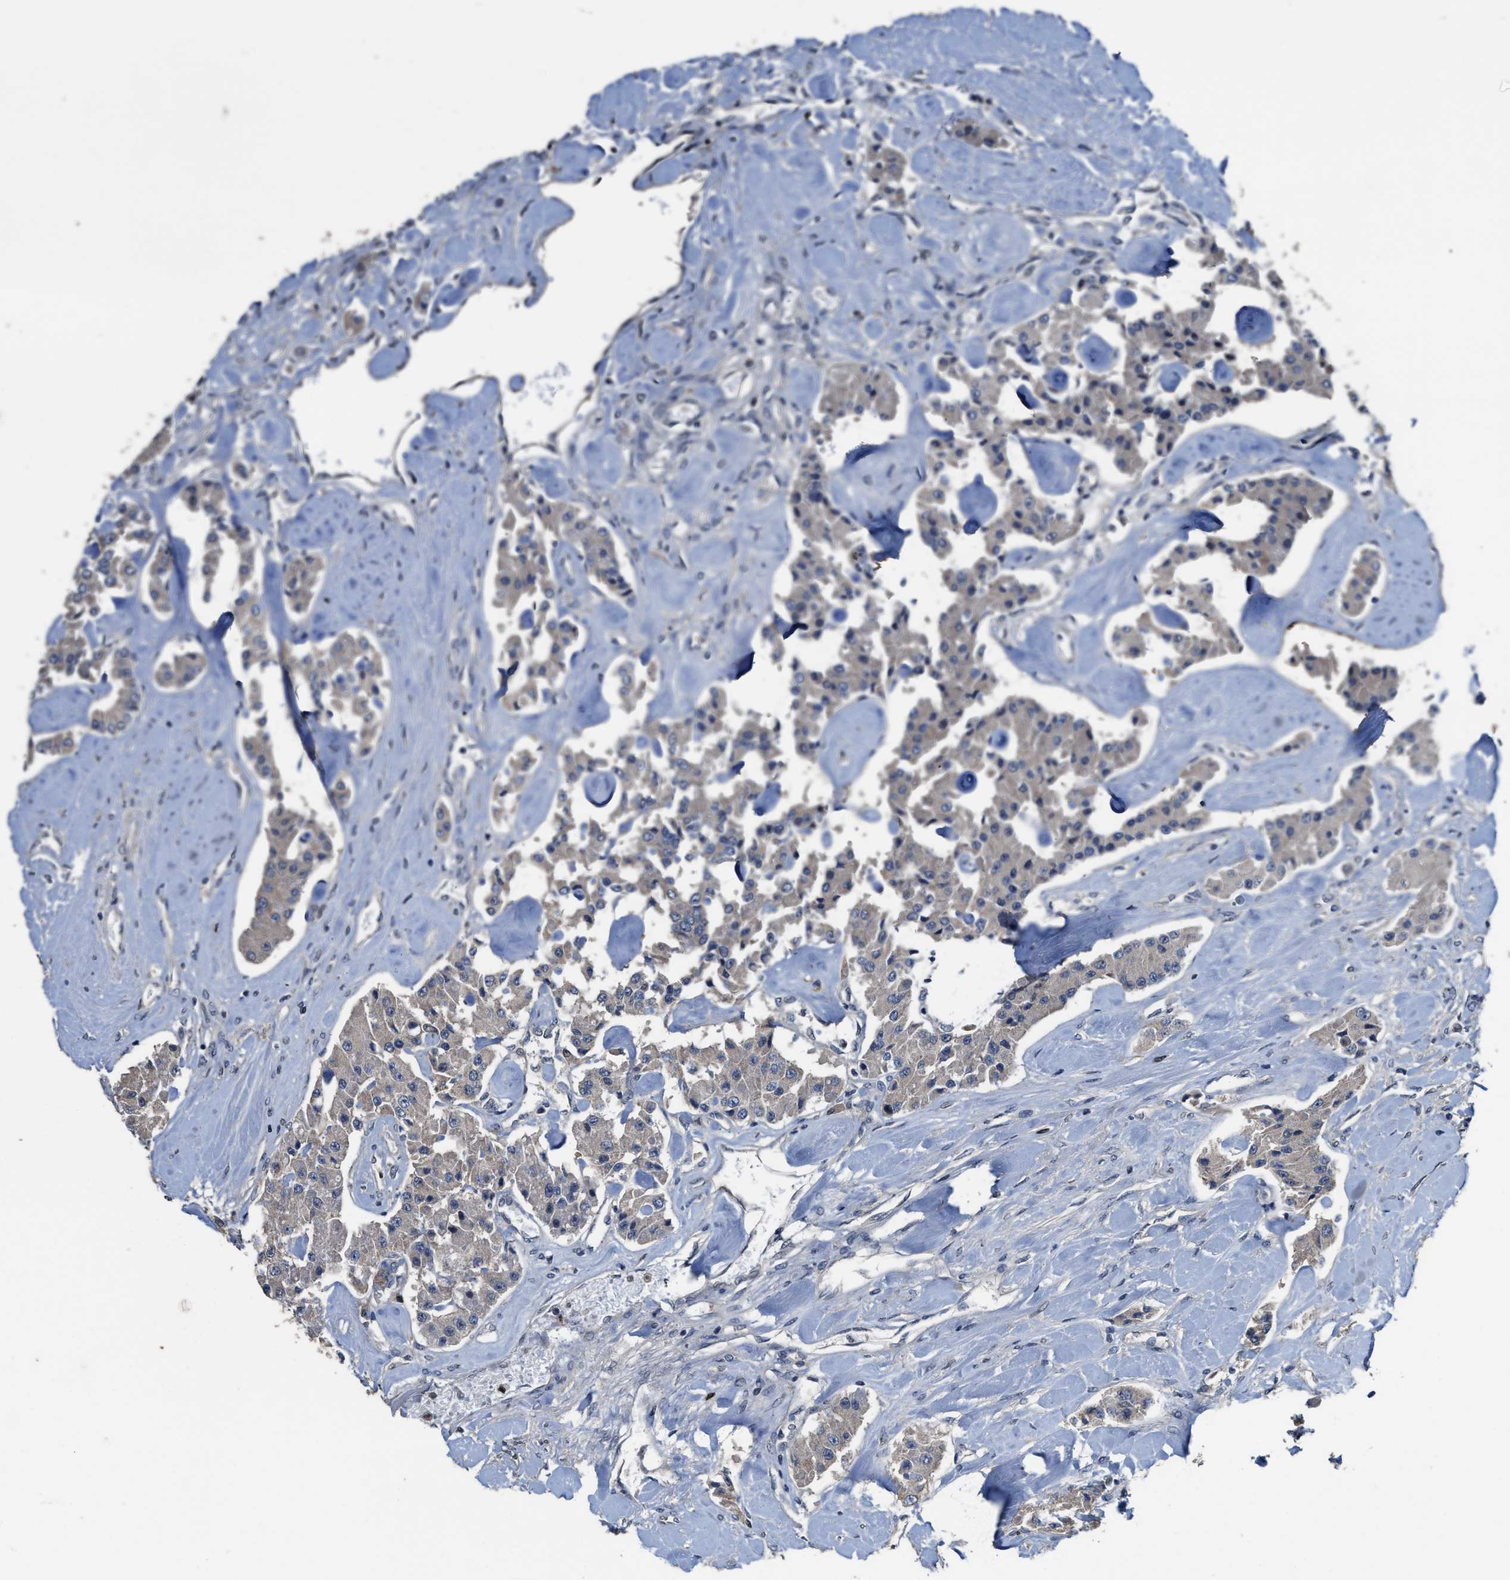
{"staining": {"intensity": "weak", "quantity": ">75%", "location": "cytoplasmic/membranous"}, "tissue": "carcinoid", "cell_type": "Tumor cells", "image_type": "cancer", "snomed": [{"axis": "morphology", "description": "Carcinoid, malignant, NOS"}, {"axis": "topography", "description": "Pancreas"}], "caption": "Immunohistochemical staining of carcinoid (malignant) exhibits low levels of weak cytoplasmic/membranous protein expression in approximately >75% of tumor cells.", "gene": "ZNF20", "patient": {"sex": "male", "age": 41}}